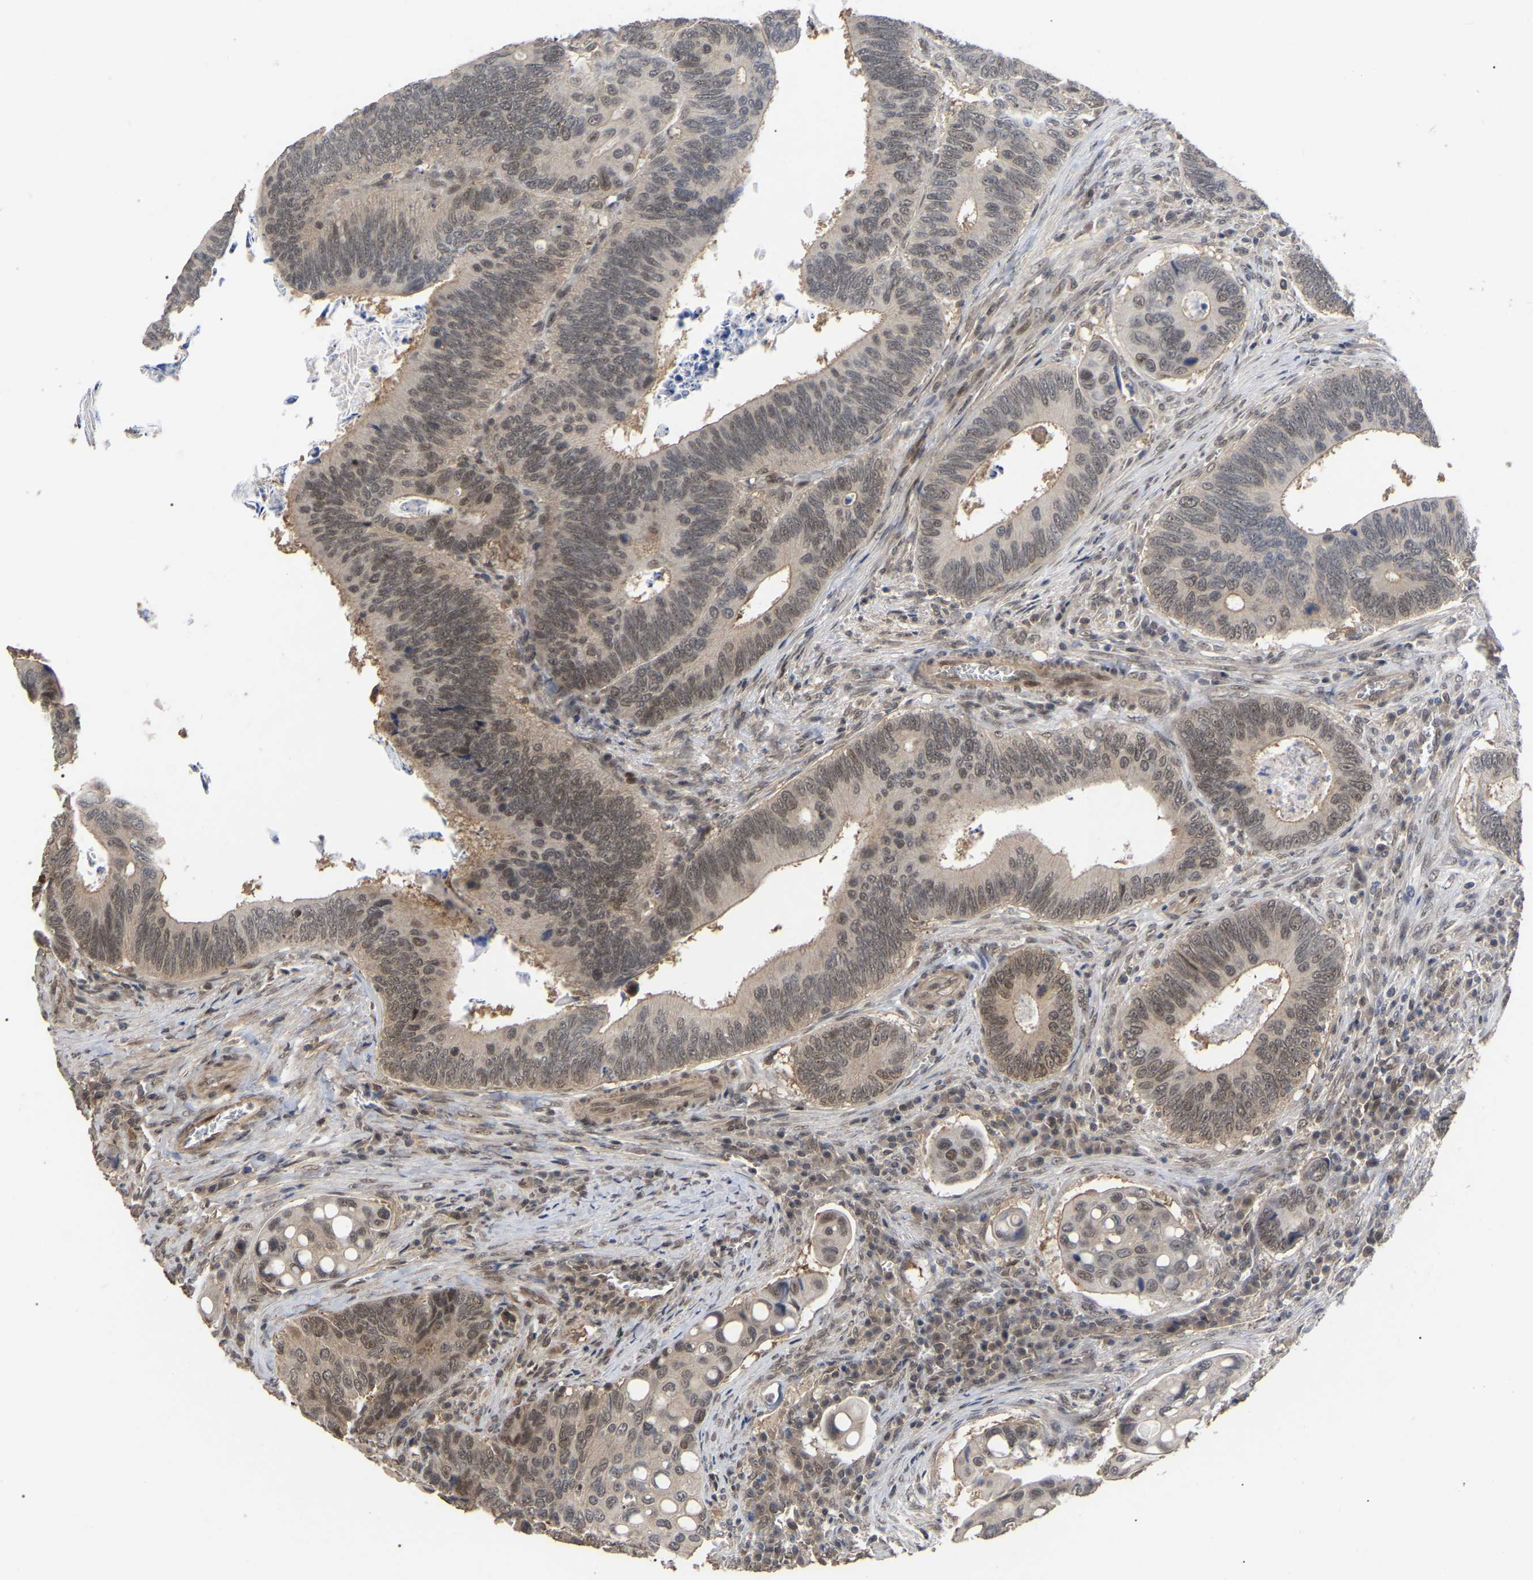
{"staining": {"intensity": "weak", "quantity": ">75%", "location": "nuclear"}, "tissue": "colorectal cancer", "cell_type": "Tumor cells", "image_type": "cancer", "snomed": [{"axis": "morphology", "description": "Inflammation, NOS"}, {"axis": "morphology", "description": "Adenocarcinoma, NOS"}, {"axis": "topography", "description": "Colon"}], "caption": "Human adenocarcinoma (colorectal) stained with a protein marker demonstrates weak staining in tumor cells.", "gene": "JAZF1", "patient": {"sex": "male", "age": 72}}